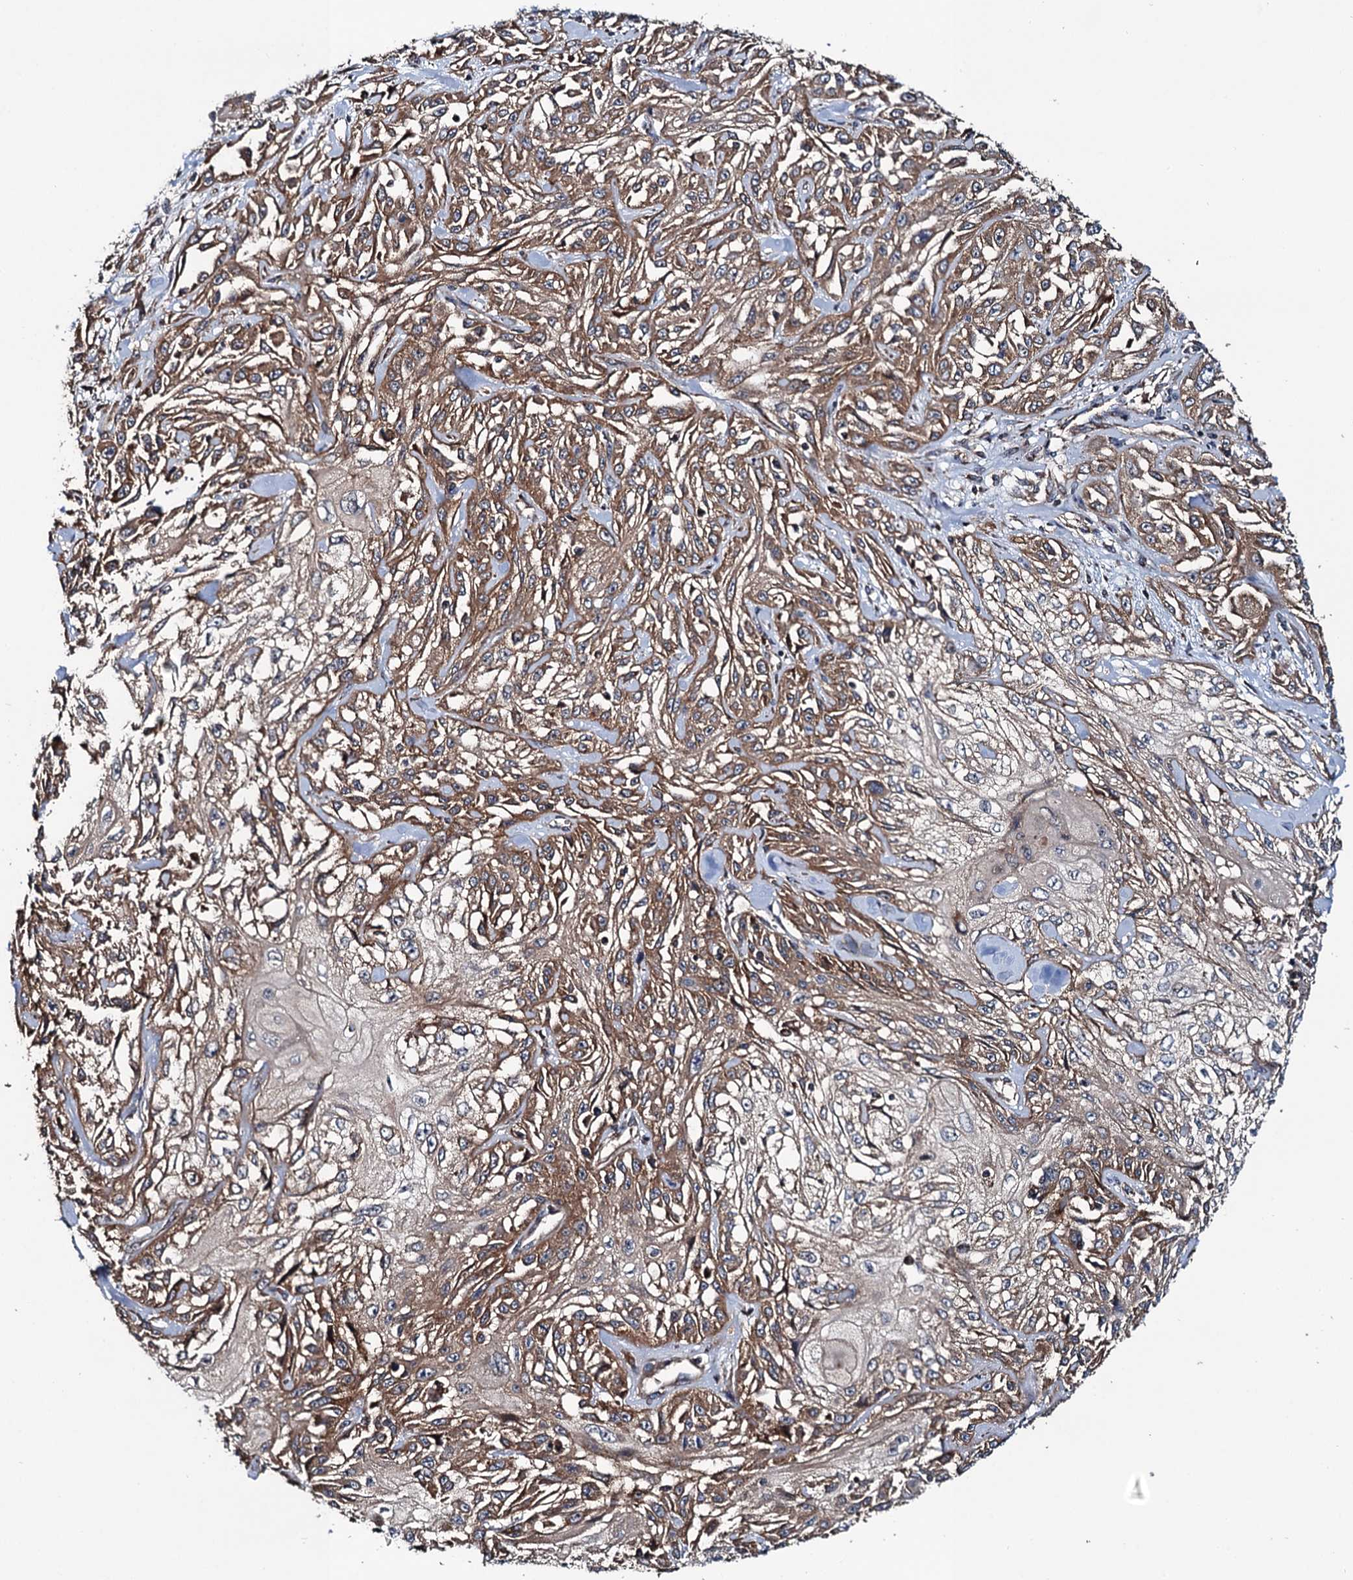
{"staining": {"intensity": "moderate", "quantity": ">75%", "location": "cytoplasmic/membranous"}, "tissue": "skin cancer", "cell_type": "Tumor cells", "image_type": "cancer", "snomed": [{"axis": "morphology", "description": "Squamous cell carcinoma, NOS"}, {"axis": "morphology", "description": "Squamous cell carcinoma, metastatic, NOS"}, {"axis": "topography", "description": "Skin"}, {"axis": "topography", "description": "Lymph node"}], "caption": "This histopathology image reveals skin cancer (squamous cell carcinoma) stained with immunohistochemistry to label a protein in brown. The cytoplasmic/membranous of tumor cells show moderate positivity for the protein. Nuclei are counter-stained blue.", "gene": "NEK1", "patient": {"sex": "male", "age": 75}}